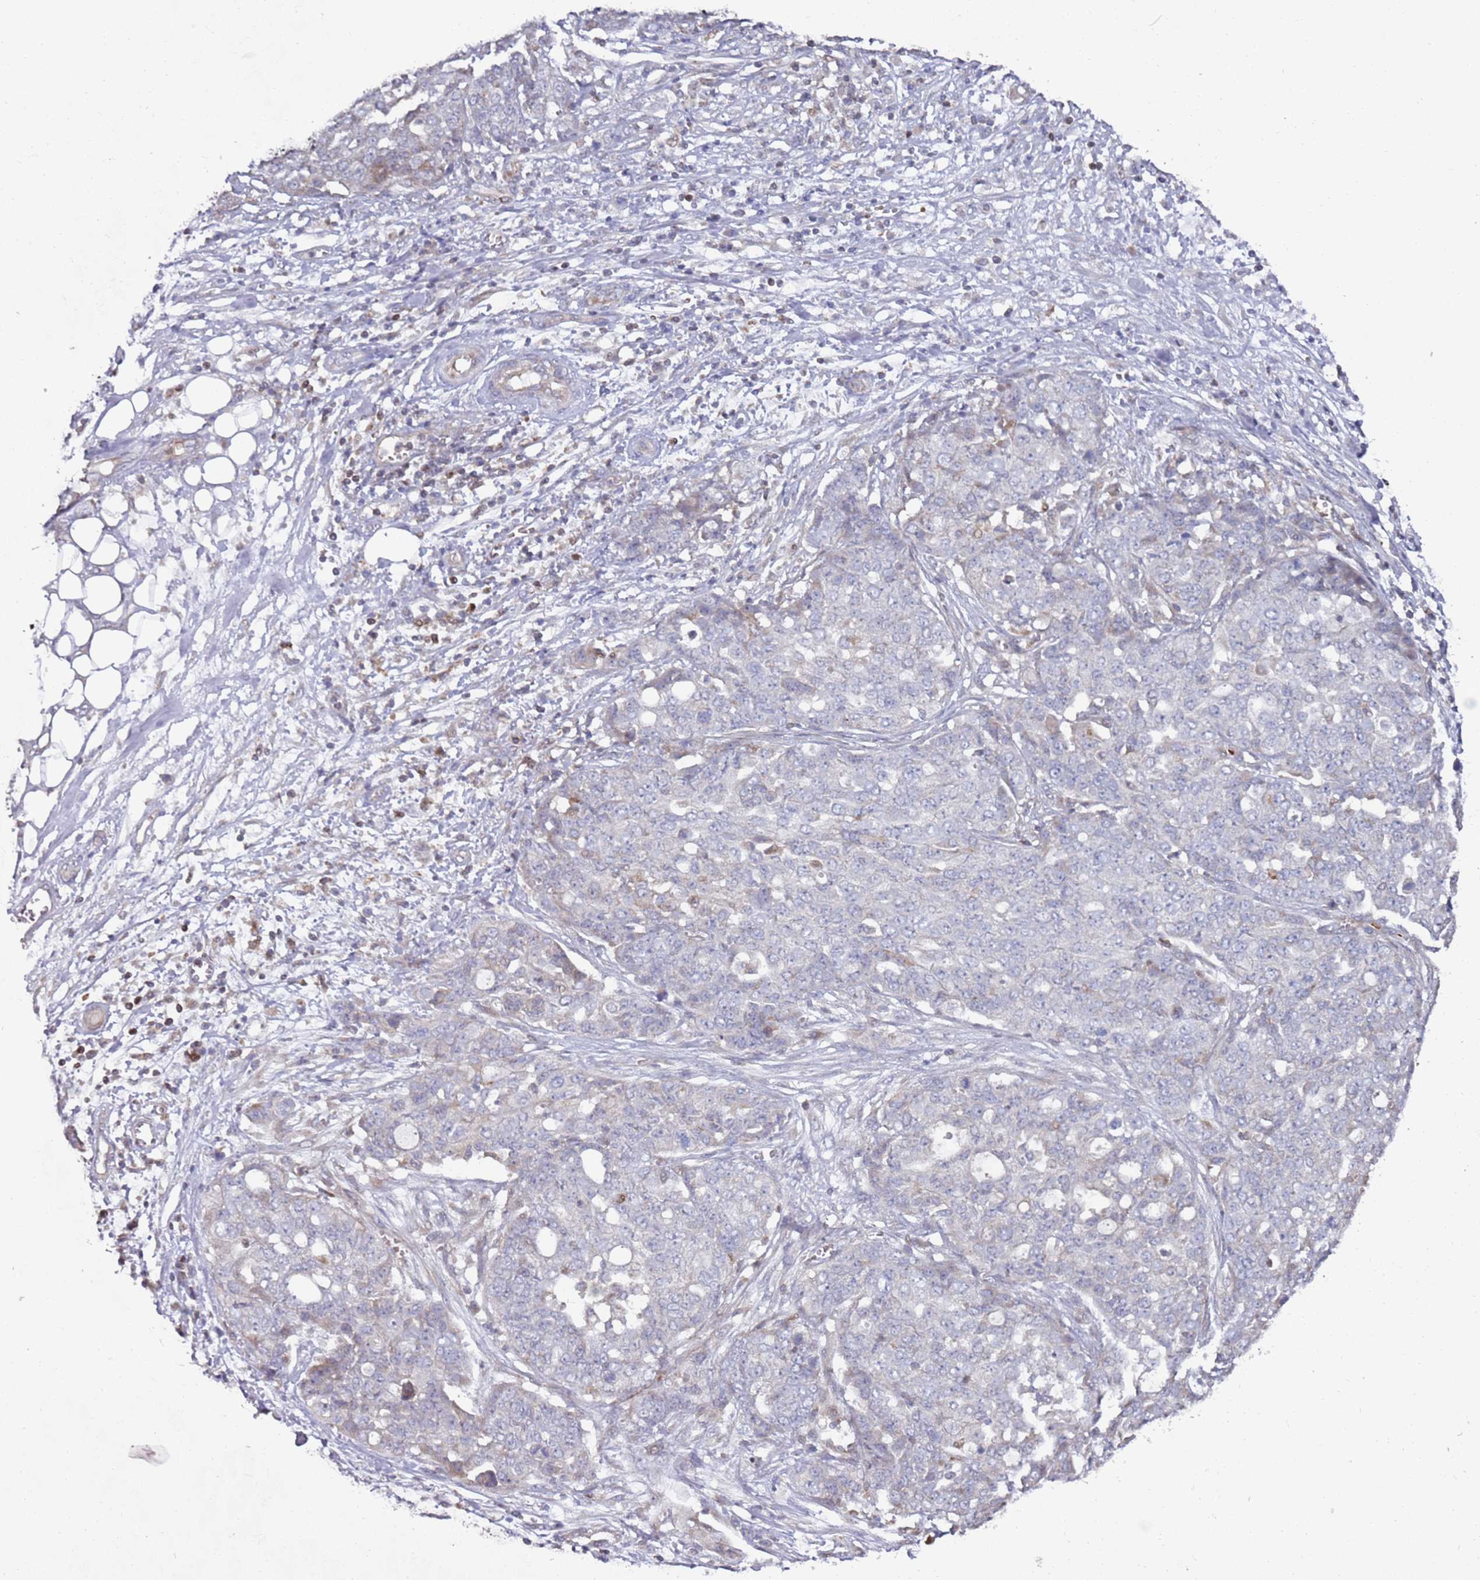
{"staining": {"intensity": "negative", "quantity": "none", "location": "none"}, "tissue": "ovarian cancer", "cell_type": "Tumor cells", "image_type": "cancer", "snomed": [{"axis": "morphology", "description": "Cystadenocarcinoma, serous, NOS"}, {"axis": "topography", "description": "Soft tissue"}, {"axis": "topography", "description": "Ovary"}], "caption": "Histopathology image shows no protein staining in tumor cells of serous cystadenocarcinoma (ovarian) tissue.", "gene": "LACC1", "patient": {"sex": "female", "age": 57}}